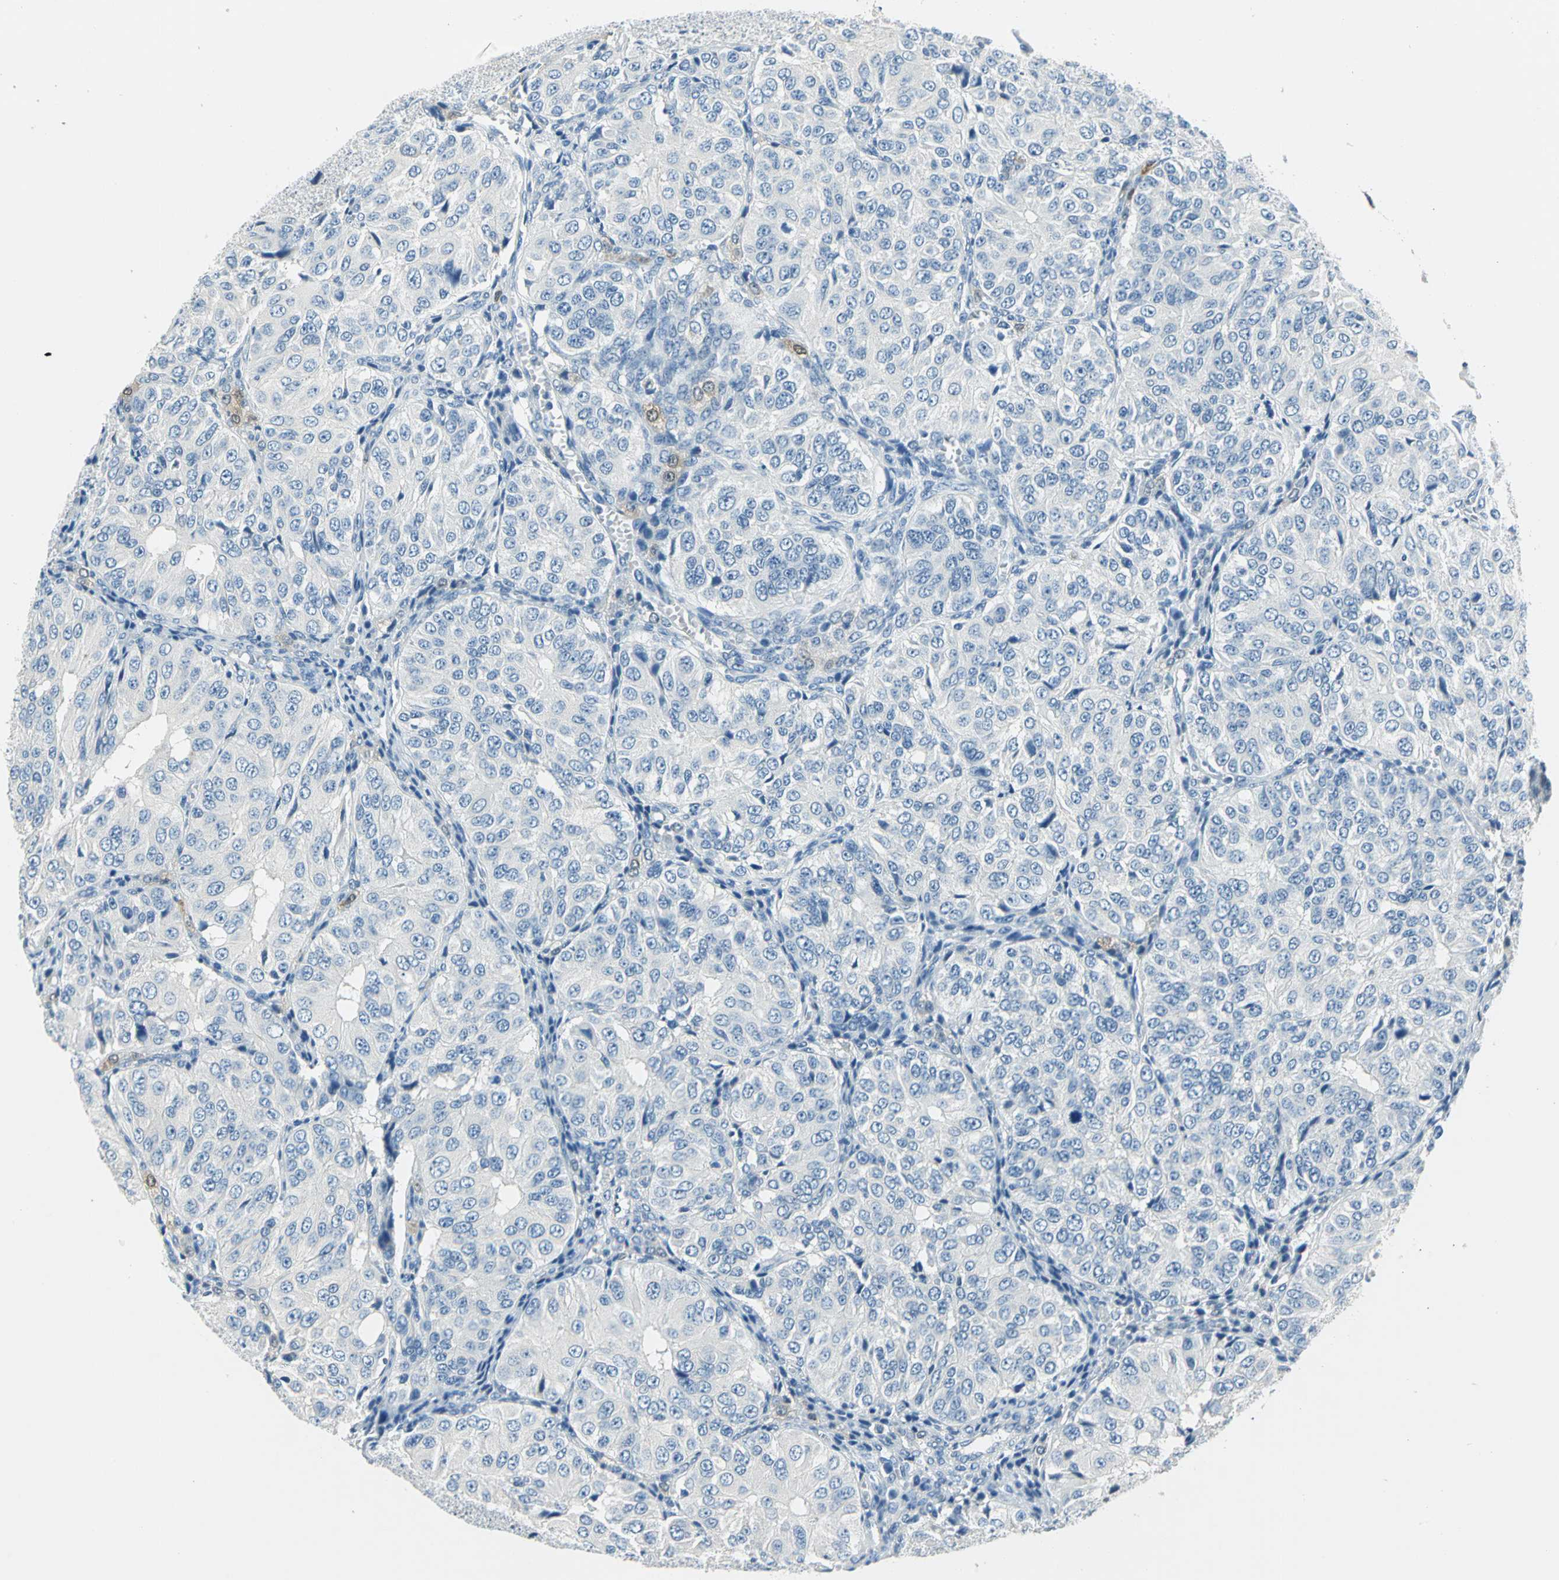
{"staining": {"intensity": "negative", "quantity": "none", "location": "none"}, "tissue": "ovarian cancer", "cell_type": "Tumor cells", "image_type": "cancer", "snomed": [{"axis": "morphology", "description": "Carcinoma, endometroid"}, {"axis": "topography", "description": "Ovary"}], "caption": "High magnification brightfield microscopy of endometroid carcinoma (ovarian) stained with DAB (3,3'-diaminobenzidine) (brown) and counterstained with hematoxylin (blue): tumor cells show no significant positivity.", "gene": "UCHL1", "patient": {"sex": "female", "age": 51}}